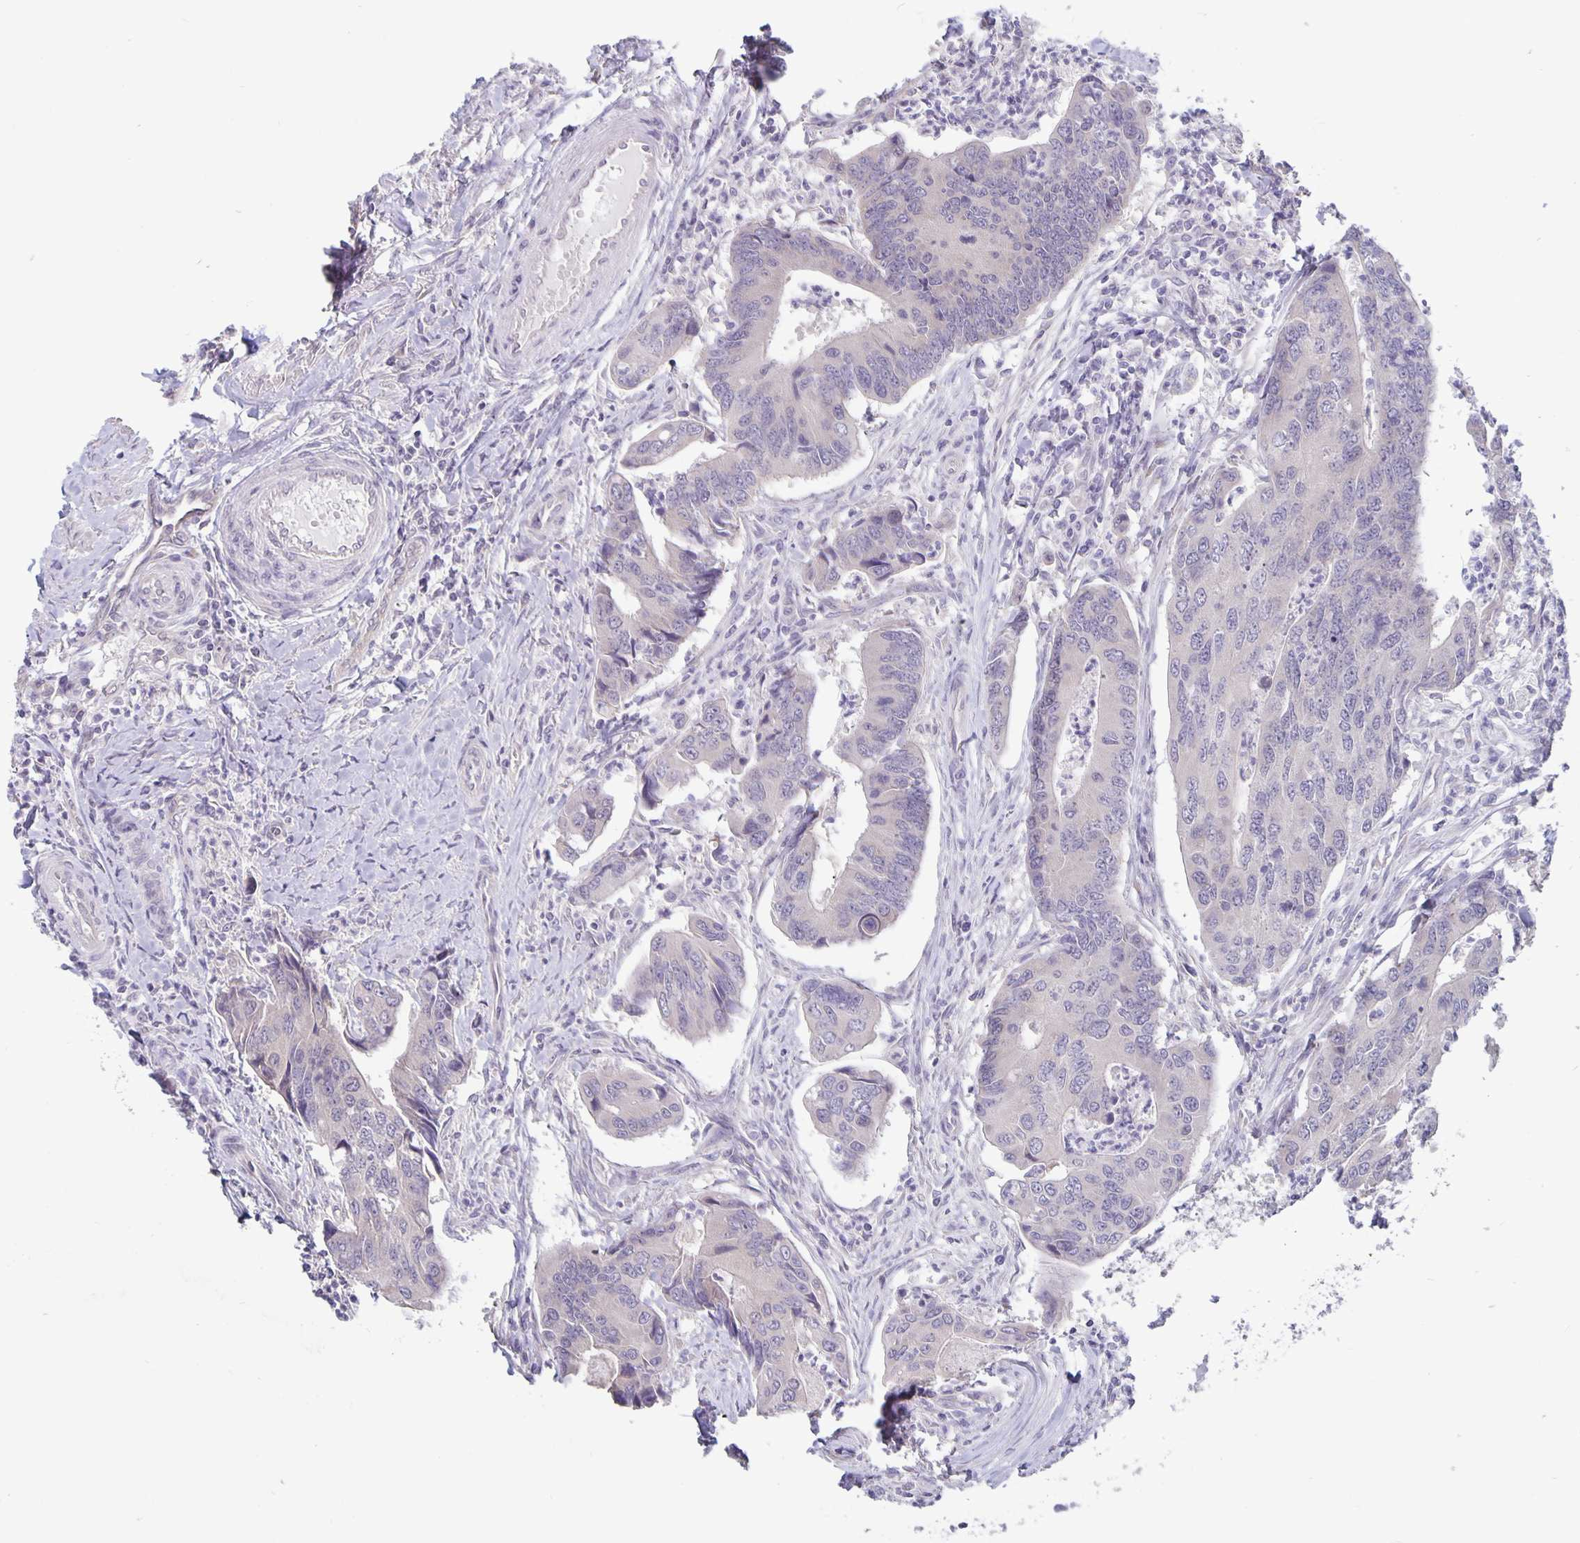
{"staining": {"intensity": "negative", "quantity": "none", "location": "none"}, "tissue": "colorectal cancer", "cell_type": "Tumor cells", "image_type": "cancer", "snomed": [{"axis": "morphology", "description": "Adenocarcinoma, NOS"}, {"axis": "topography", "description": "Colon"}], "caption": "High power microscopy micrograph of an IHC photomicrograph of adenocarcinoma (colorectal), revealing no significant staining in tumor cells.", "gene": "PLCB3", "patient": {"sex": "female", "age": 67}}